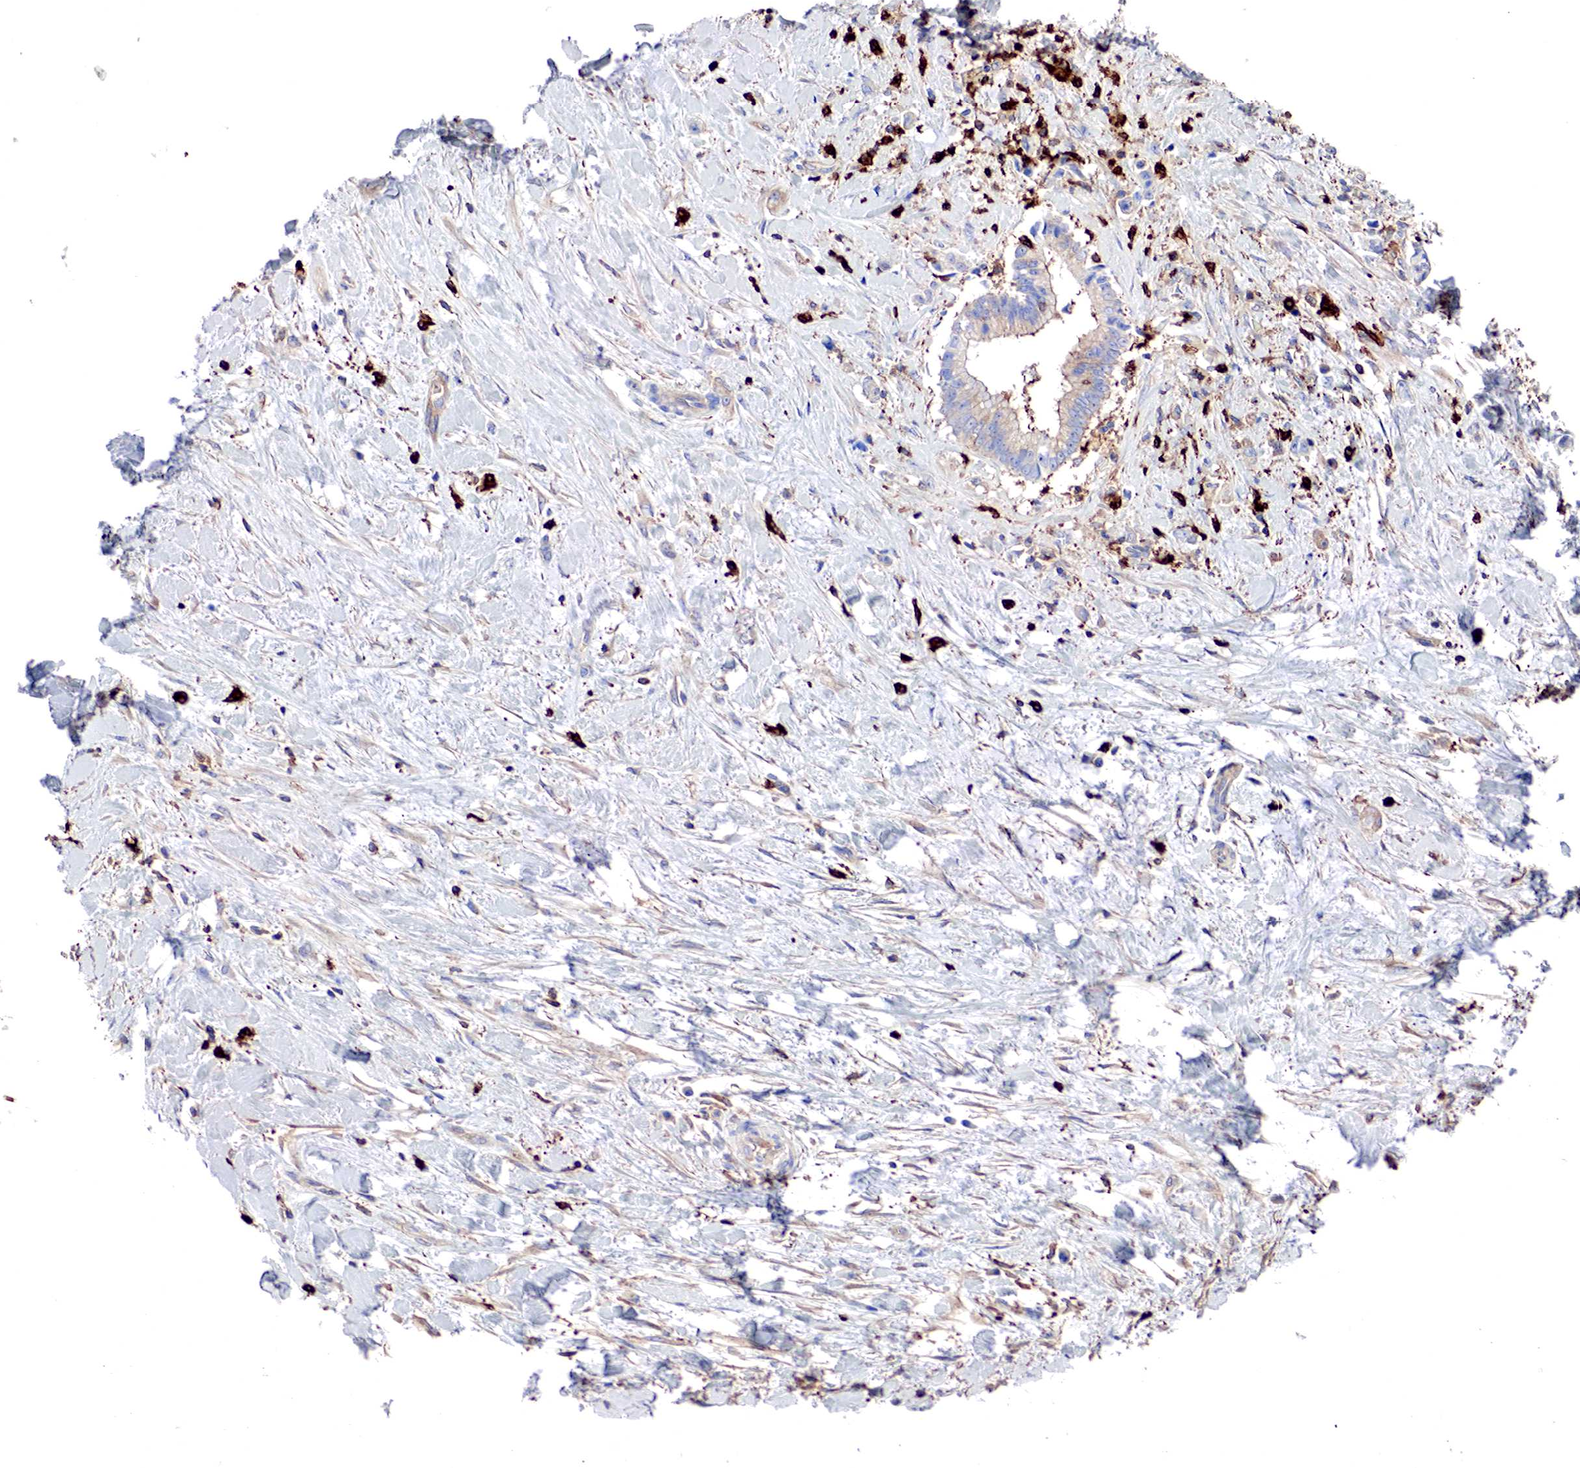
{"staining": {"intensity": "weak", "quantity": "<25%", "location": "cytoplasmic/membranous"}, "tissue": "liver cancer", "cell_type": "Tumor cells", "image_type": "cancer", "snomed": [{"axis": "morphology", "description": "Cholangiocarcinoma"}, {"axis": "topography", "description": "Liver"}], "caption": "This is an immunohistochemistry (IHC) image of human liver cholangiocarcinoma. There is no expression in tumor cells.", "gene": "G6PD", "patient": {"sex": "male", "age": 57}}